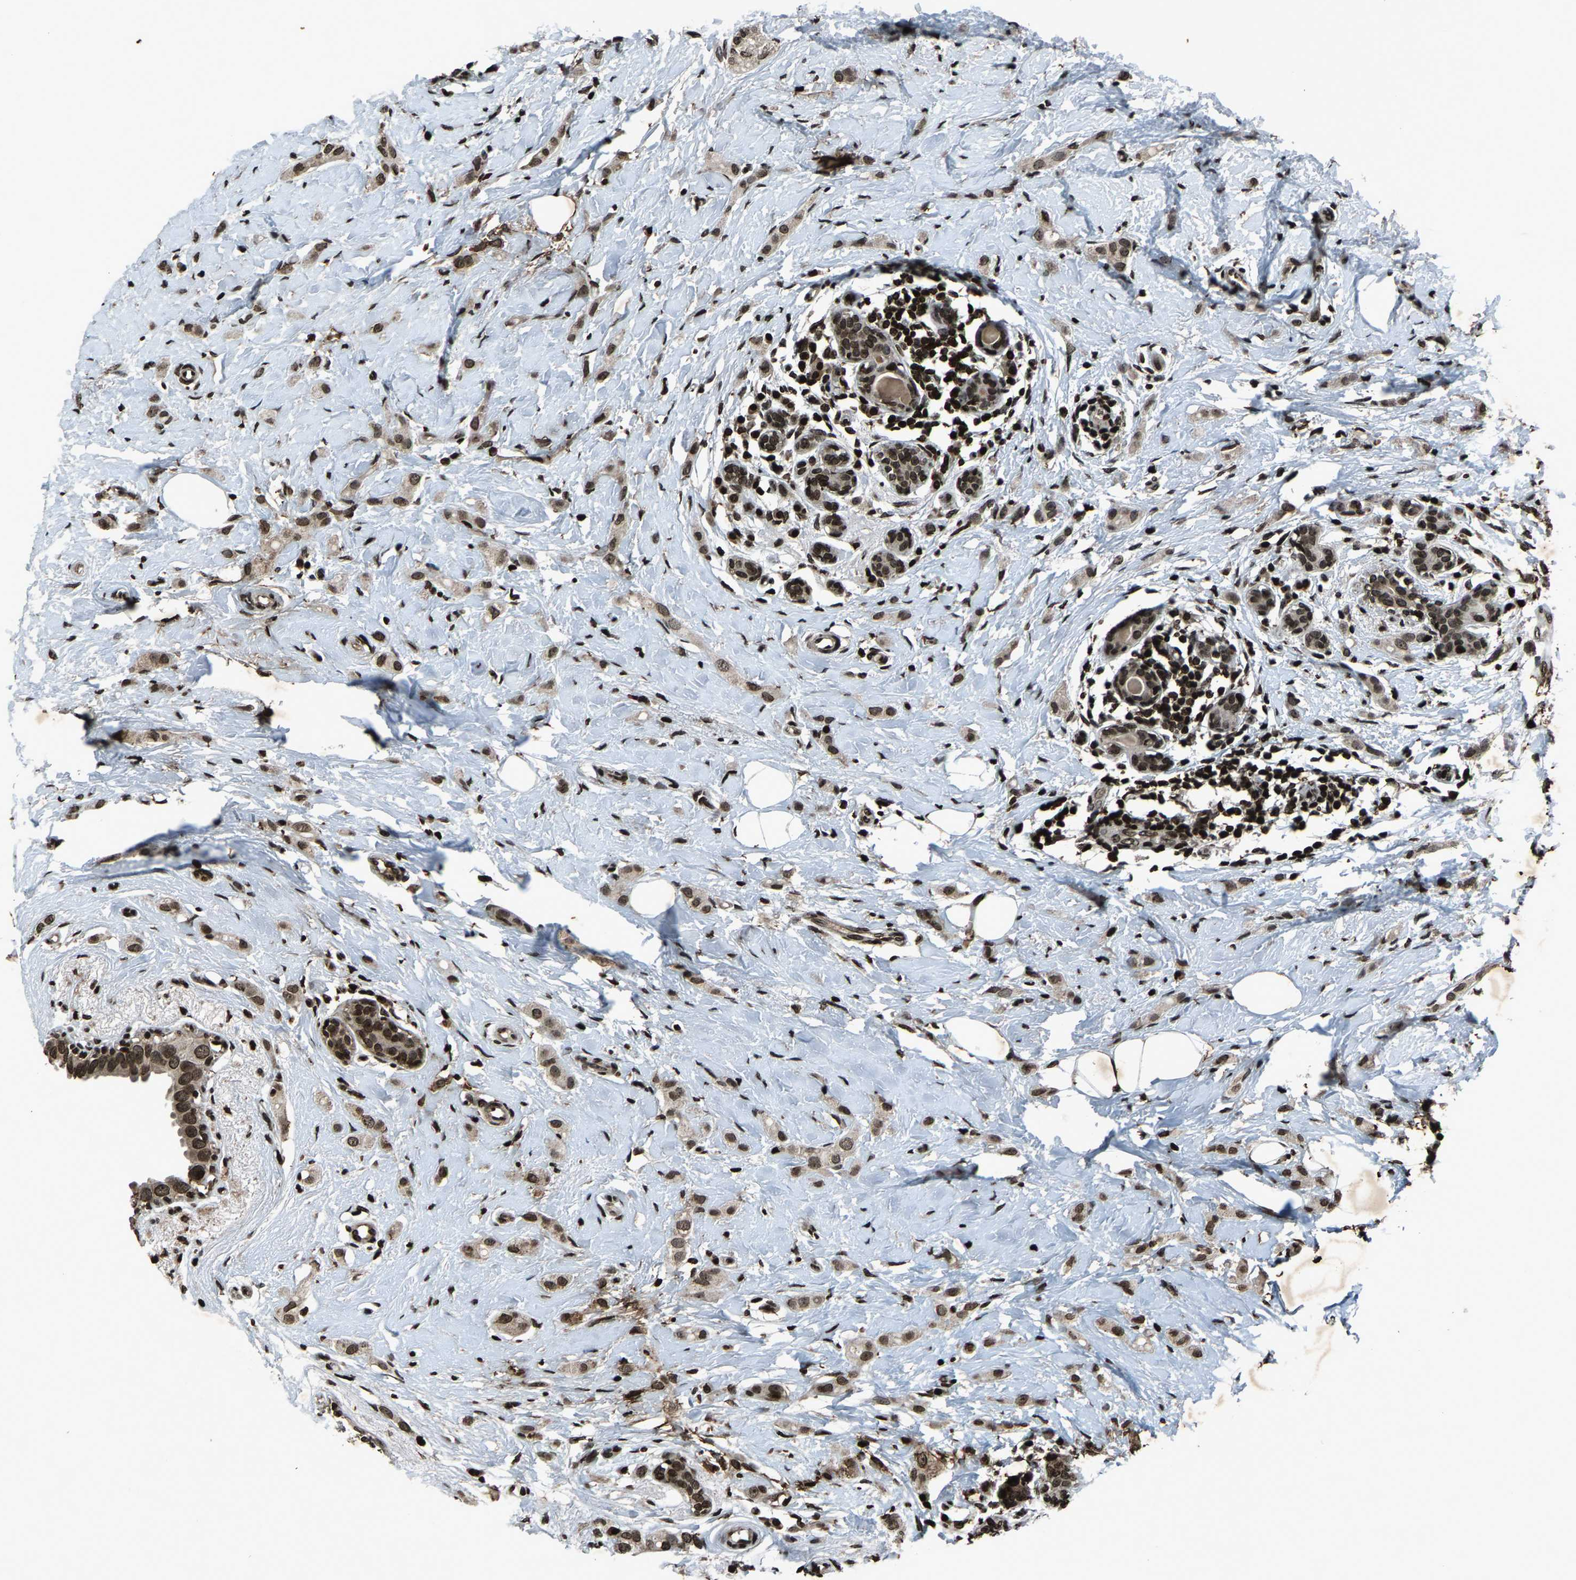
{"staining": {"intensity": "moderate", "quantity": ">75%", "location": "nuclear"}, "tissue": "breast cancer", "cell_type": "Tumor cells", "image_type": "cancer", "snomed": [{"axis": "morphology", "description": "Lobular carcinoma"}, {"axis": "topography", "description": "Breast"}], "caption": "DAB immunohistochemical staining of human breast cancer demonstrates moderate nuclear protein expression in about >75% of tumor cells.", "gene": "H4C1", "patient": {"sex": "female", "age": 55}}